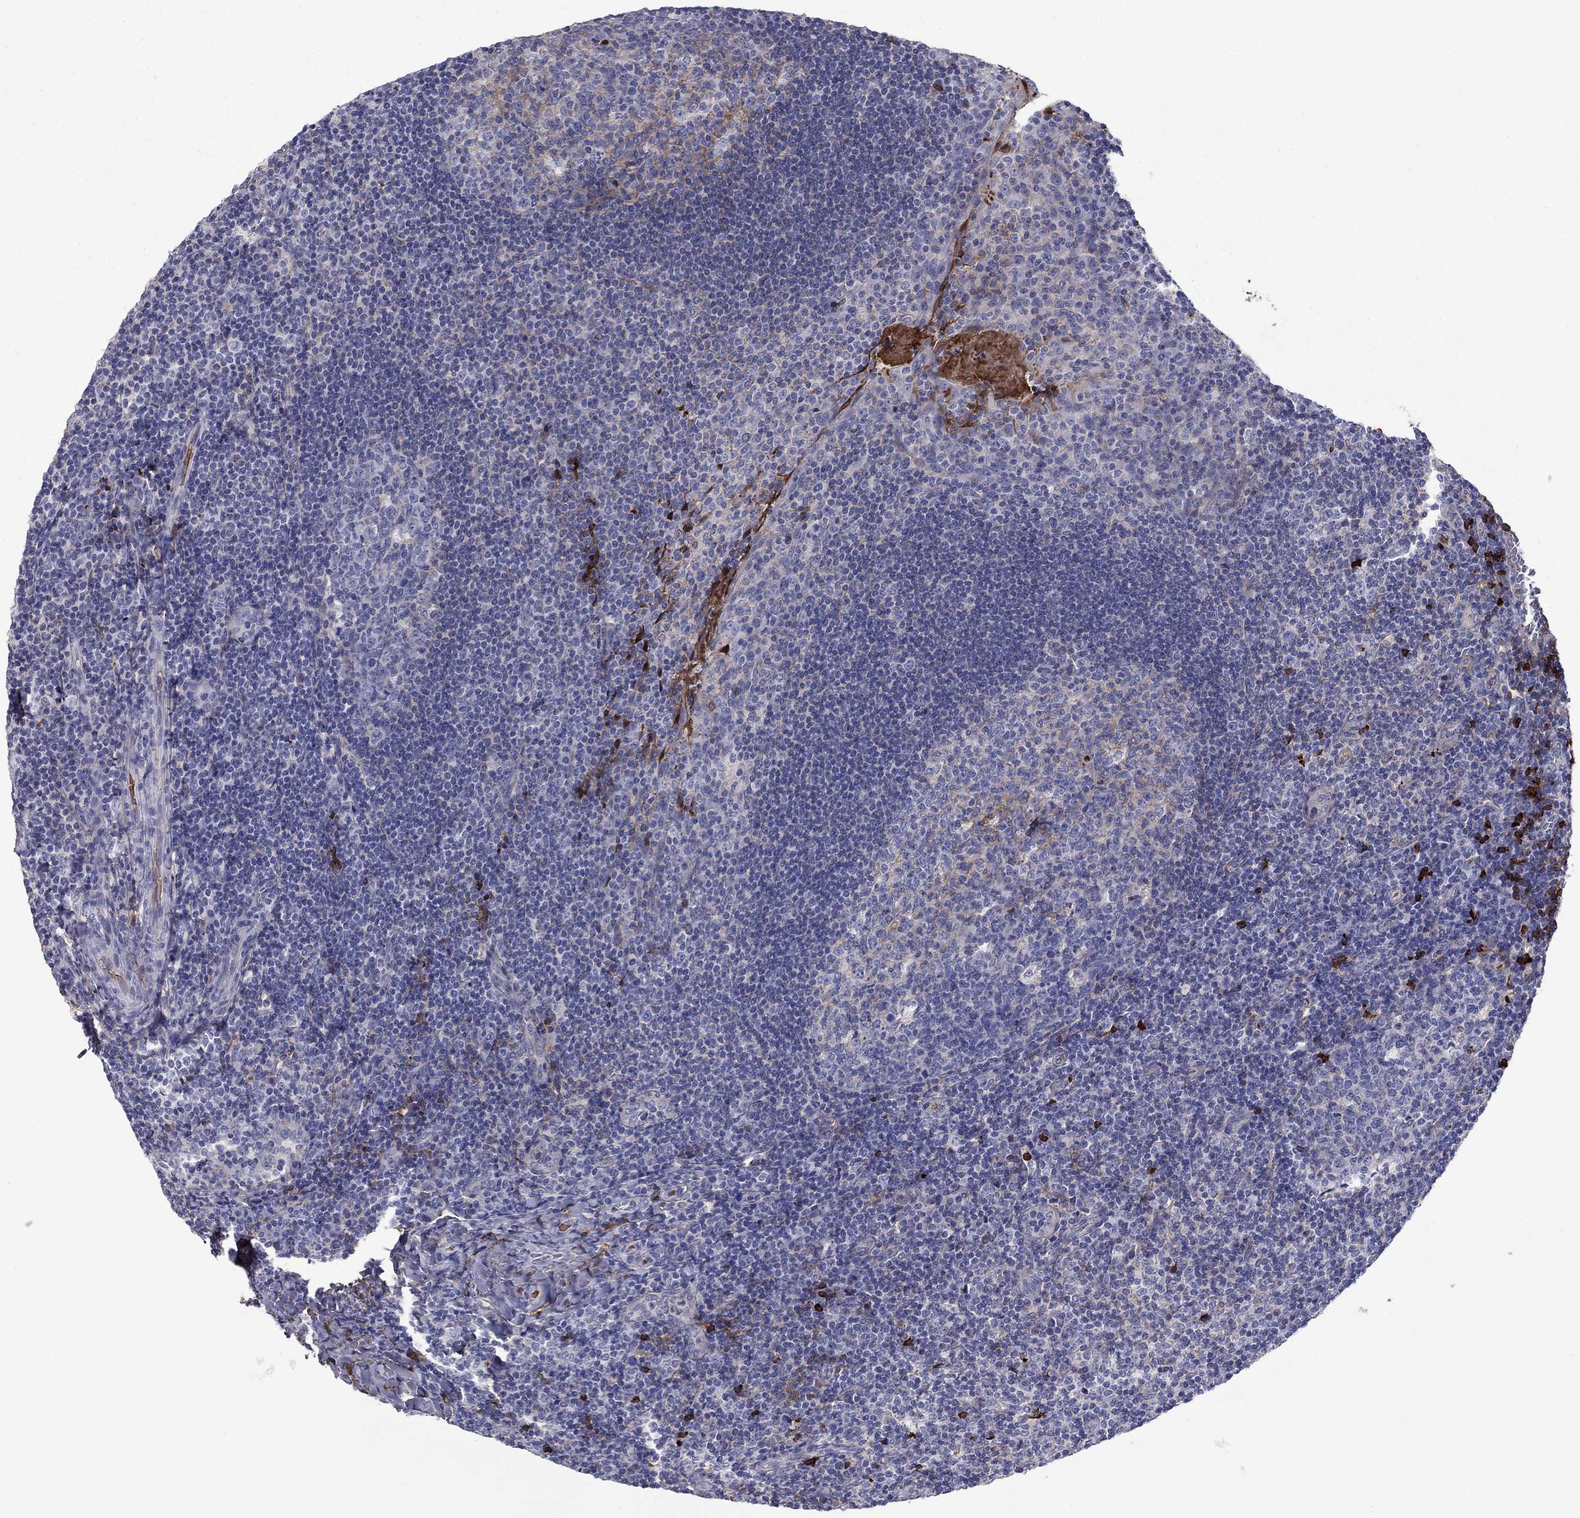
{"staining": {"intensity": "moderate", "quantity": "<25%", "location": "cytoplasmic/membranous"}, "tissue": "tonsil", "cell_type": "Germinal center cells", "image_type": "normal", "snomed": [{"axis": "morphology", "description": "Normal tissue, NOS"}, {"axis": "topography", "description": "Tonsil"}], "caption": "Immunohistochemistry (IHC) (DAB) staining of benign tonsil exhibits moderate cytoplasmic/membranous protein expression in about <25% of germinal center cells.", "gene": "HPX", "patient": {"sex": "male", "age": 17}}